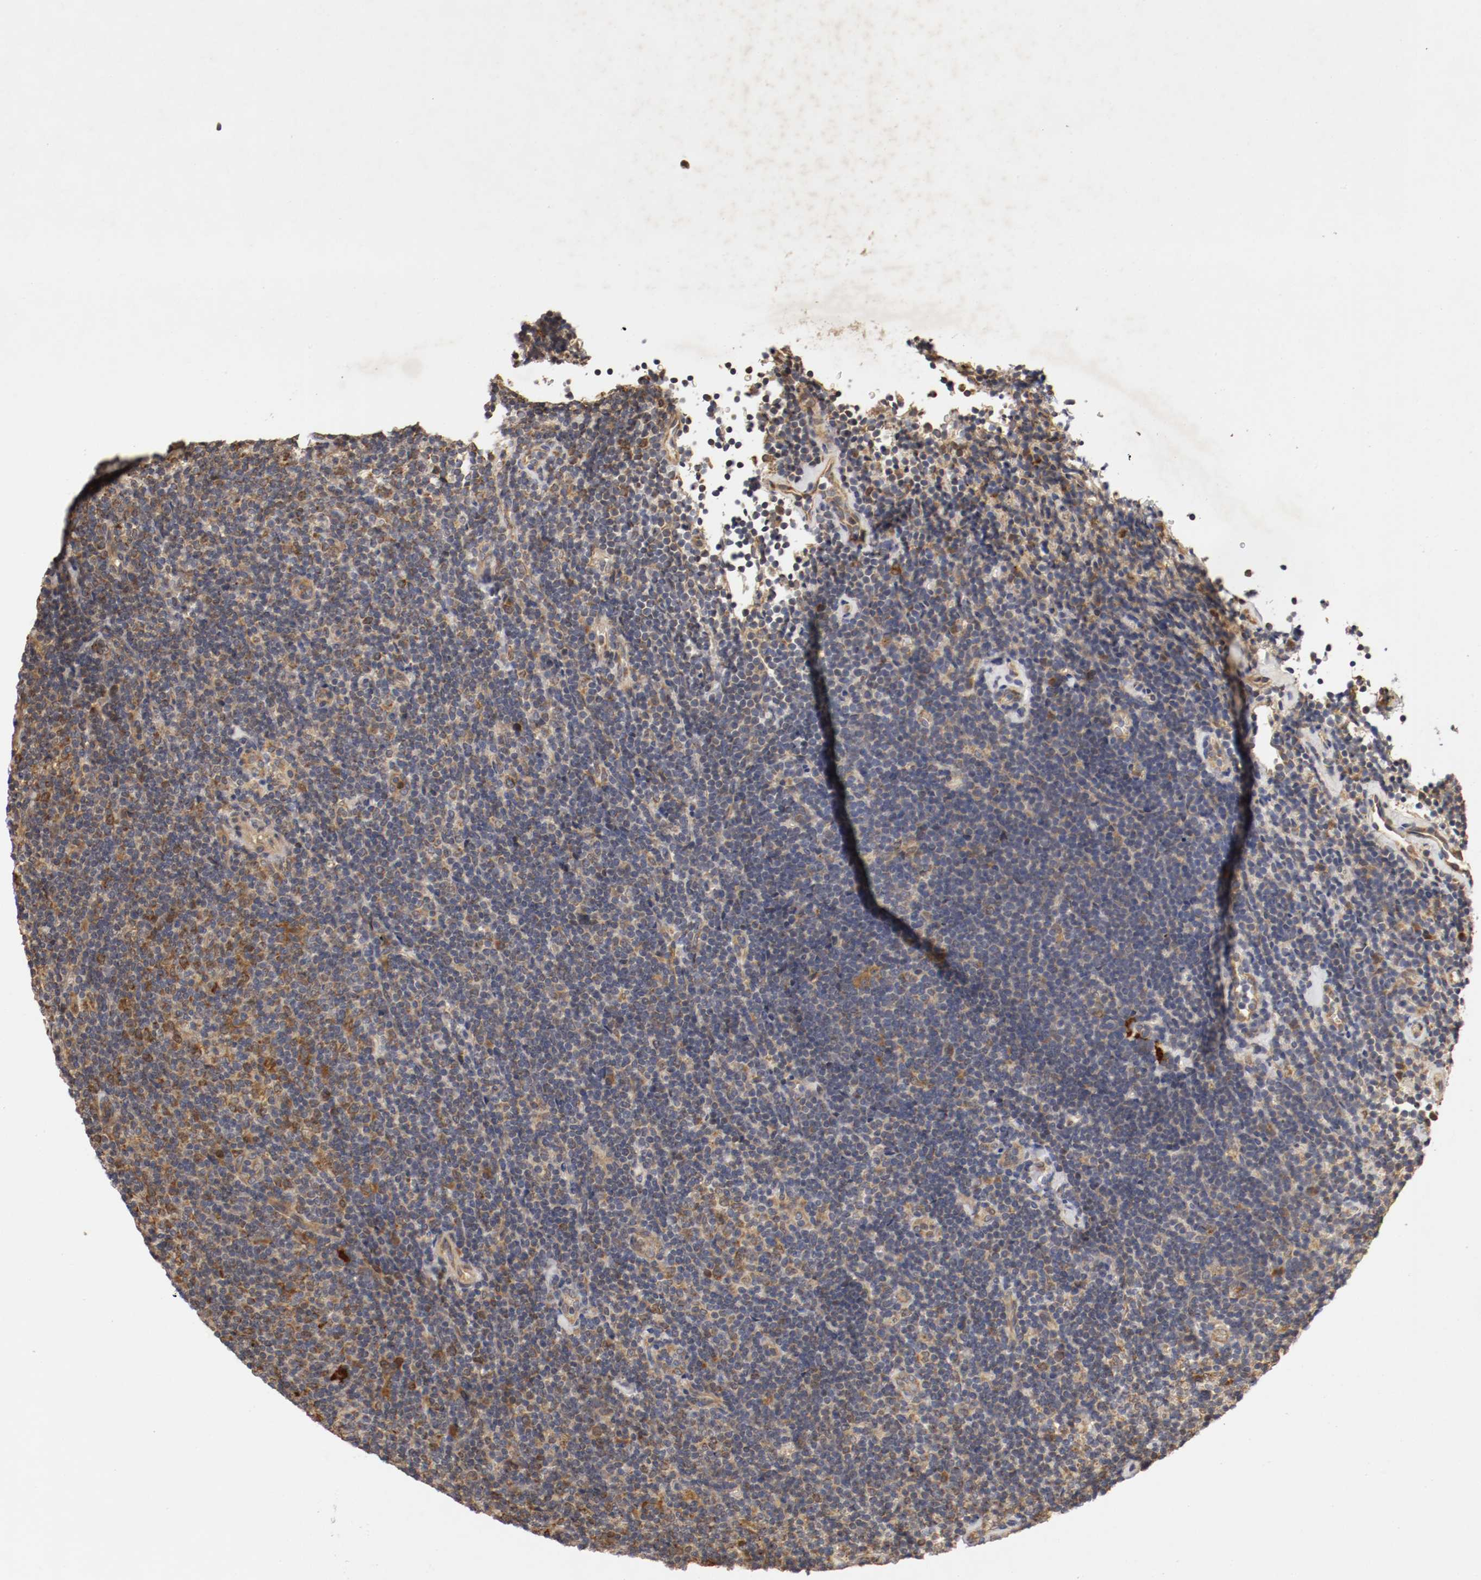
{"staining": {"intensity": "moderate", "quantity": "25%-75%", "location": "cytoplasmic/membranous"}, "tissue": "lymphoma", "cell_type": "Tumor cells", "image_type": "cancer", "snomed": [{"axis": "morphology", "description": "Malignant lymphoma, non-Hodgkin's type, Low grade"}, {"axis": "topography", "description": "Lymph node"}], "caption": "Immunohistochemical staining of malignant lymphoma, non-Hodgkin's type (low-grade) shows medium levels of moderate cytoplasmic/membranous expression in approximately 25%-75% of tumor cells. The protein is stained brown, and the nuclei are stained in blue (DAB (3,3'-diaminobenzidine) IHC with brightfield microscopy, high magnification).", "gene": "VEZT", "patient": {"sex": "male", "age": 70}}